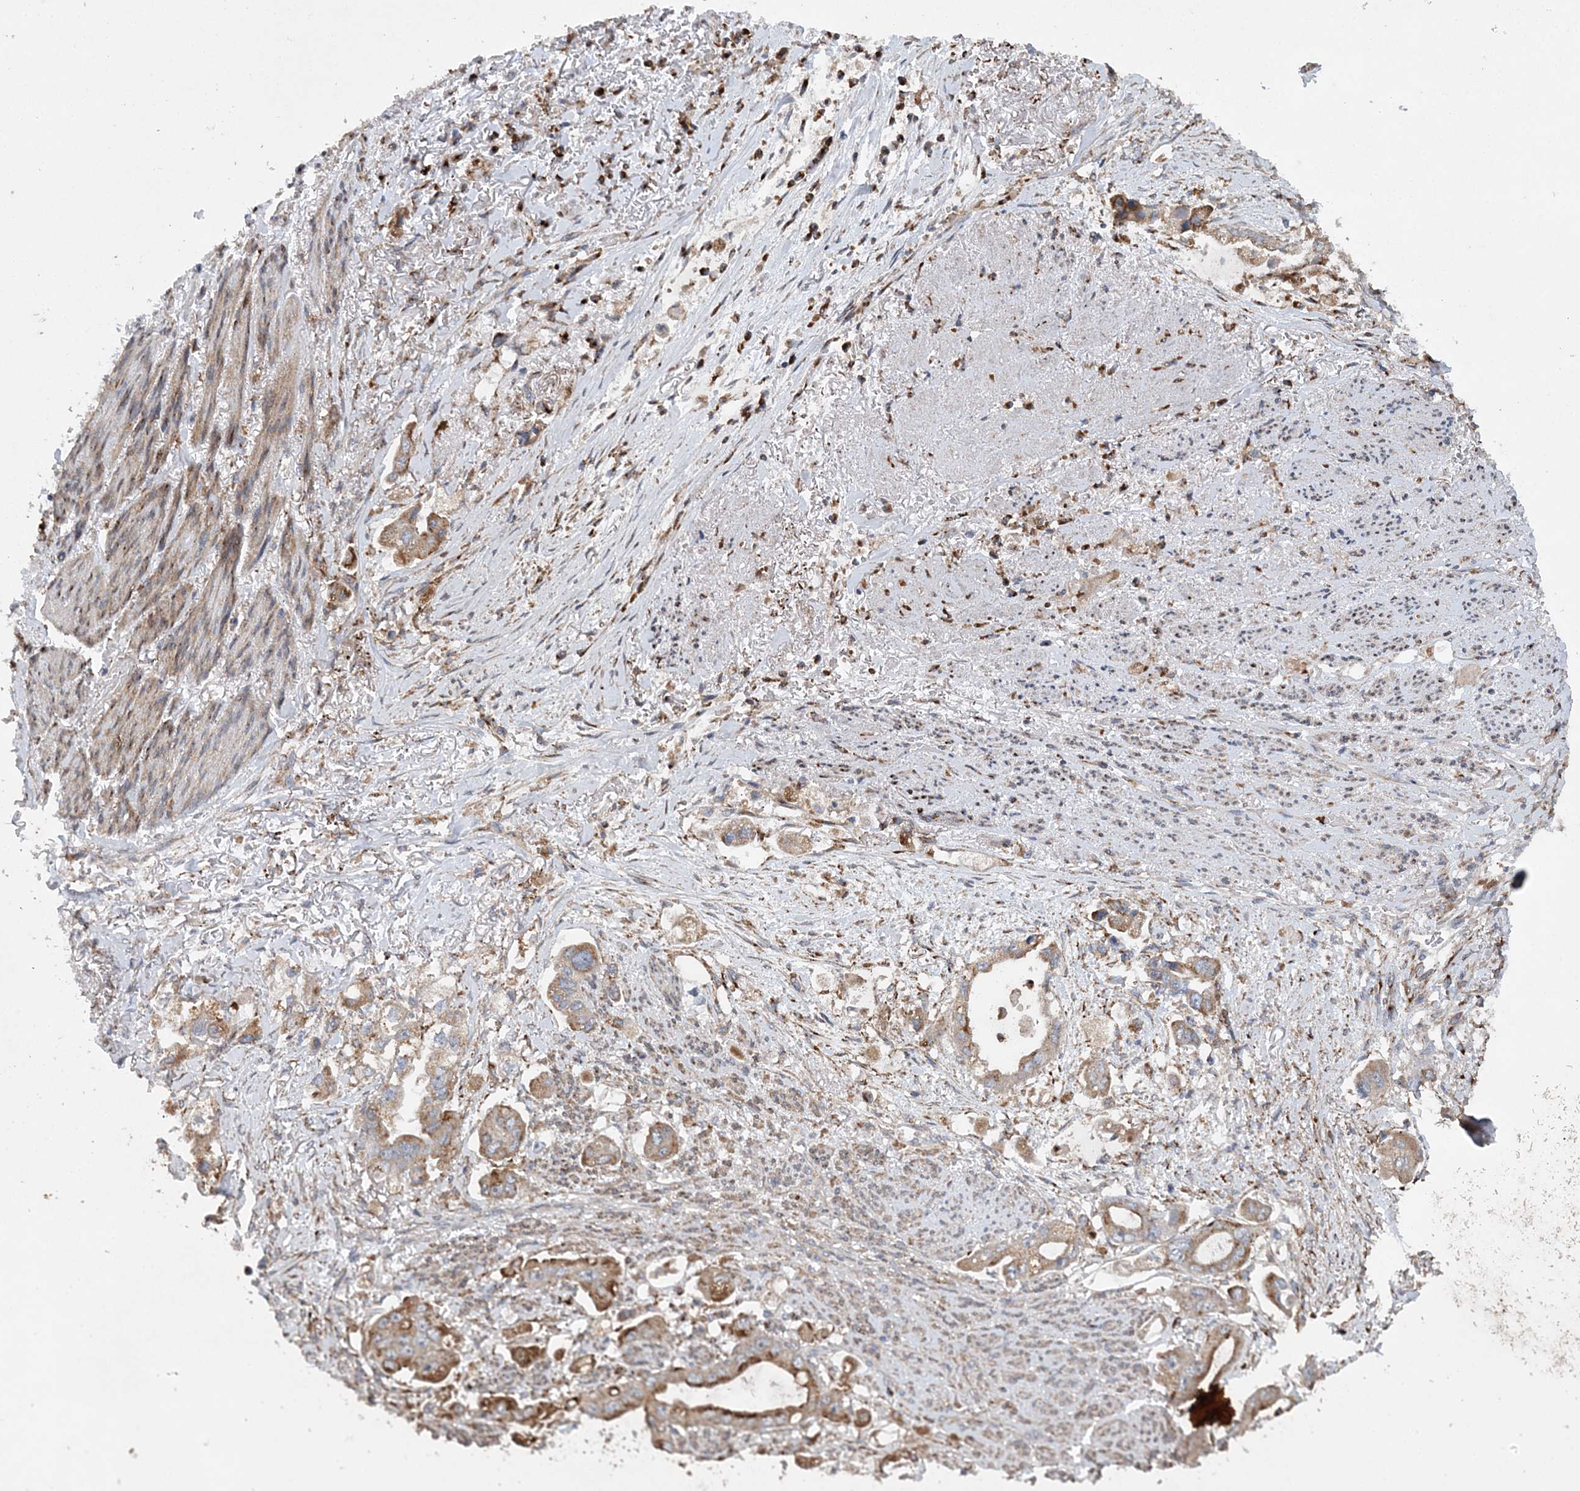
{"staining": {"intensity": "moderate", "quantity": "25%-75%", "location": "cytoplasmic/membranous"}, "tissue": "stomach cancer", "cell_type": "Tumor cells", "image_type": "cancer", "snomed": [{"axis": "morphology", "description": "Adenocarcinoma, NOS"}, {"axis": "topography", "description": "Stomach"}], "caption": "Stomach cancer tissue reveals moderate cytoplasmic/membranous positivity in about 25%-75% of tumor cells, visualized by immunohistochemistry. The staining is performed using DAB brown chromogen to label protein expression. The nuclei are counter-stained blue using hematoxylin.", "gene": "PTTG1IP", "patient": {"sex": "male", "age": 62}}